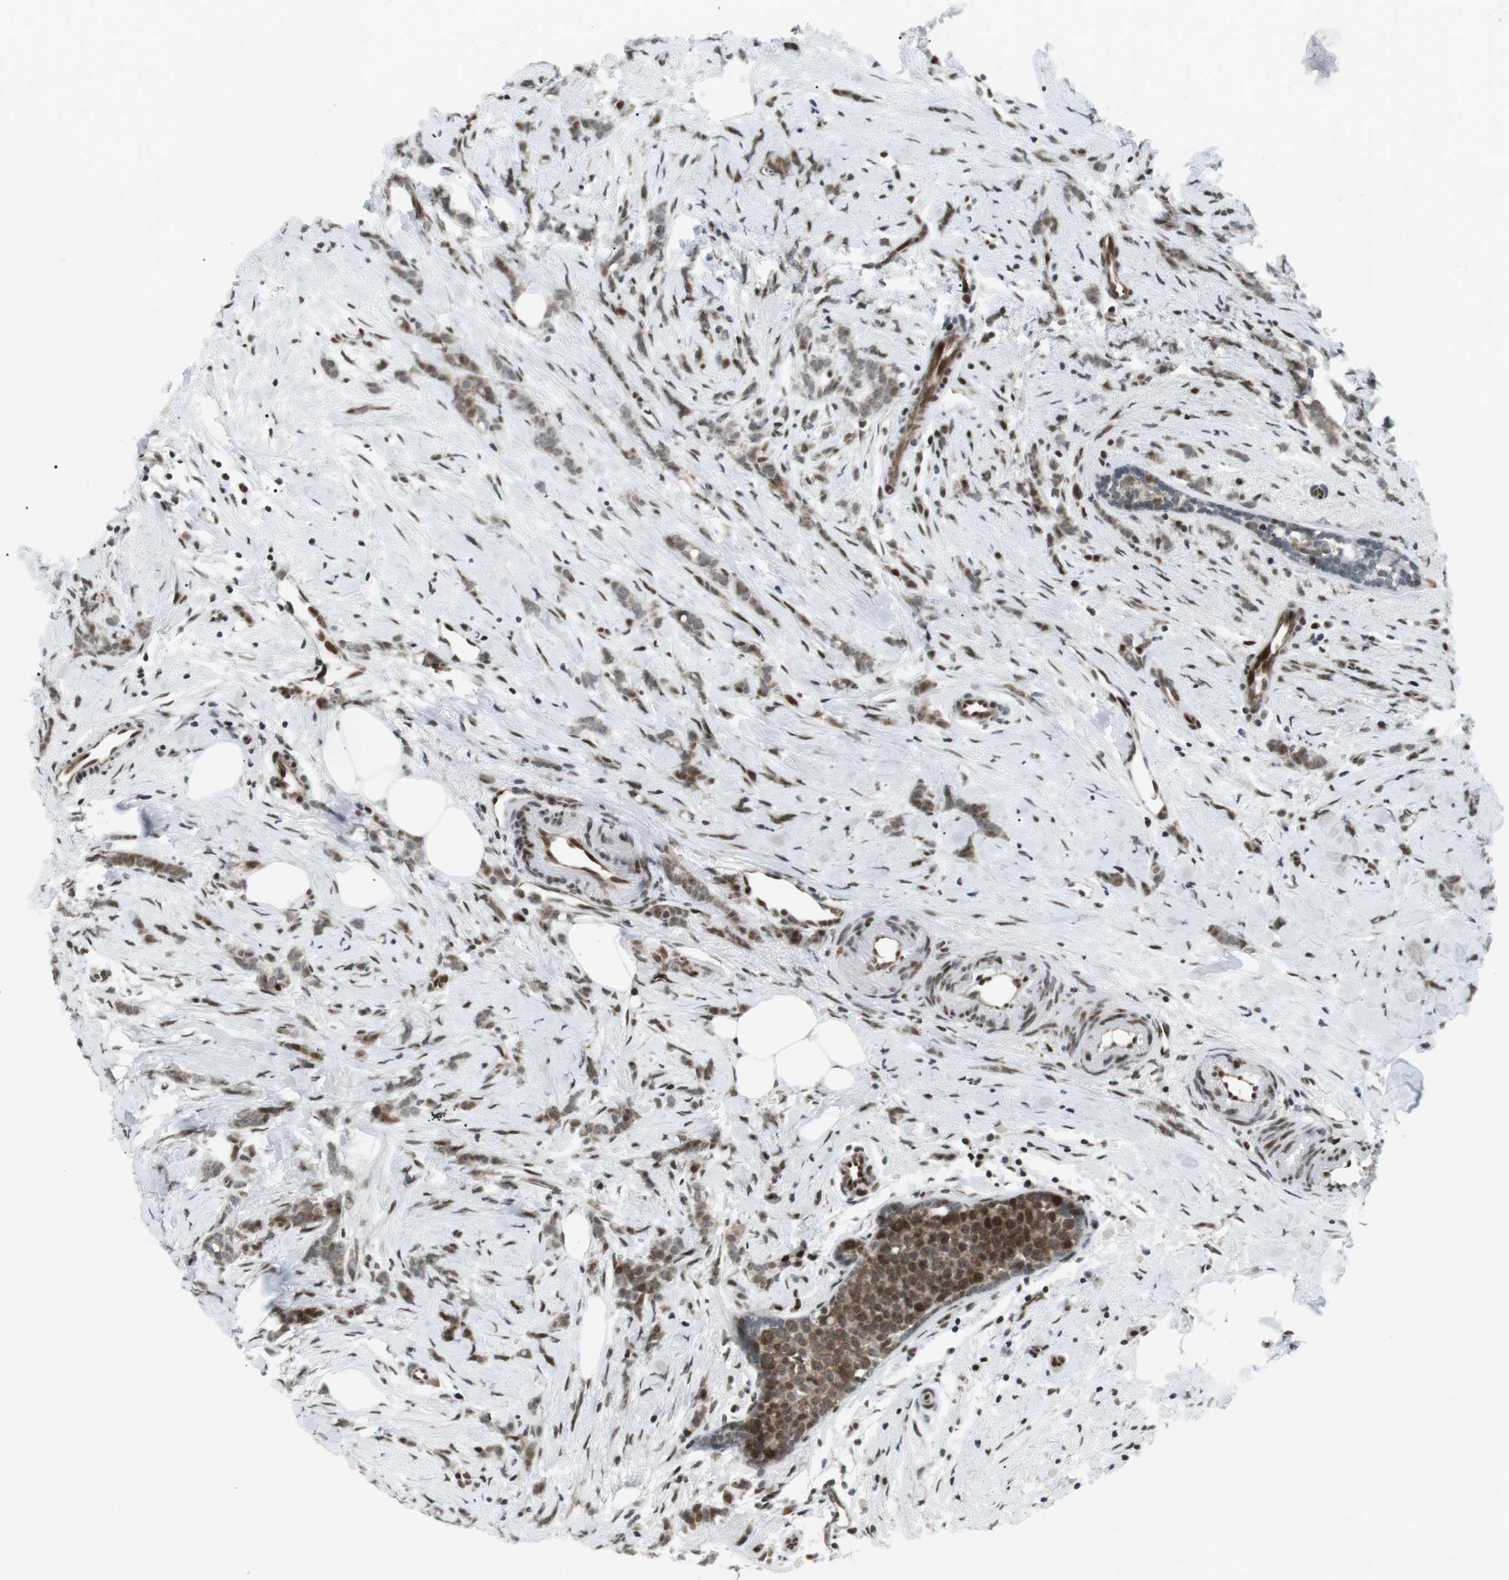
{"staining": {"intensity": "moderate", "quantity": ">75%", "location": "cytoplasmic/membranous,nuclear"}, "tissue": "breast cancer", "cell_type": "Tumor cells", "image_type": "cancer", "snomed": [{"axis": "morphology", "description": "Lobular carcinoma, in situ"}, {"axis": "morphology", "description": "Lobular carcinoma"}, {"axis": "topography", "description": "Breast"}], "caption": "This micrograph reveals immunohistochemistry staining of human breast lobular carcinoma in situ, with medium moderate cytoplasmic/membranous and nuclear staining in about >75% of tumor cells.", "gene": "CDC27", "patient": {"sex": "female", "age": 41}}